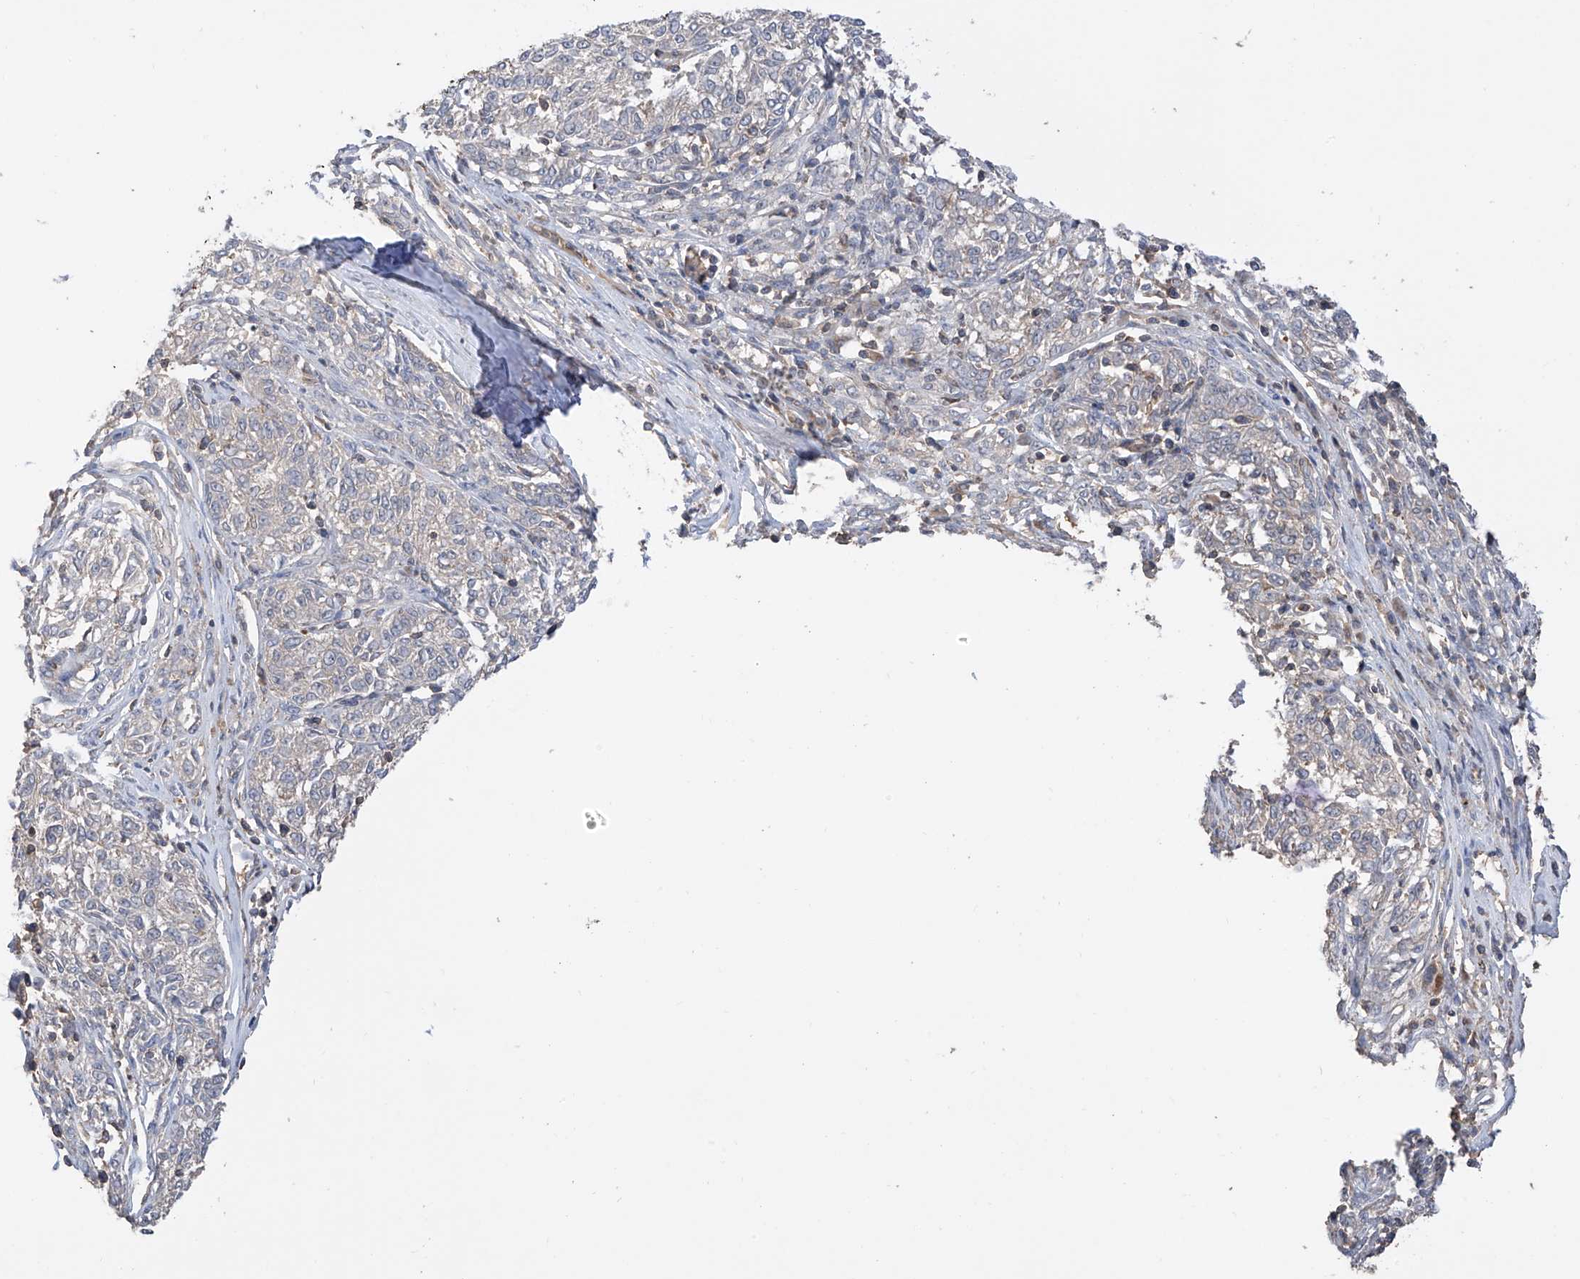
{"staining": {"intensity": "negative", "quantity": "none", "location": "none"}, "tissue": "melanoma", "cell_type": "Tumor cells", "image_type": "cancer", "snomed": [{"axis": "morphology", "description": "Malignant melanoma, NOS"}, {"axis": "topography", "description": "Skin"}], "caption": "This histopathology image is of melanoma stained with IHC to label a protein in brown with the nuclei are counter-stained blue. There is no positivity in tumor cells. The staining was performed using DAB to visualize the protein expression in brown, while the nuclei were stained in blue with hematoxylin (Magnification: 20x).", "gene": "RPAIN", "patient": {"sex": "female", "age": 72}}